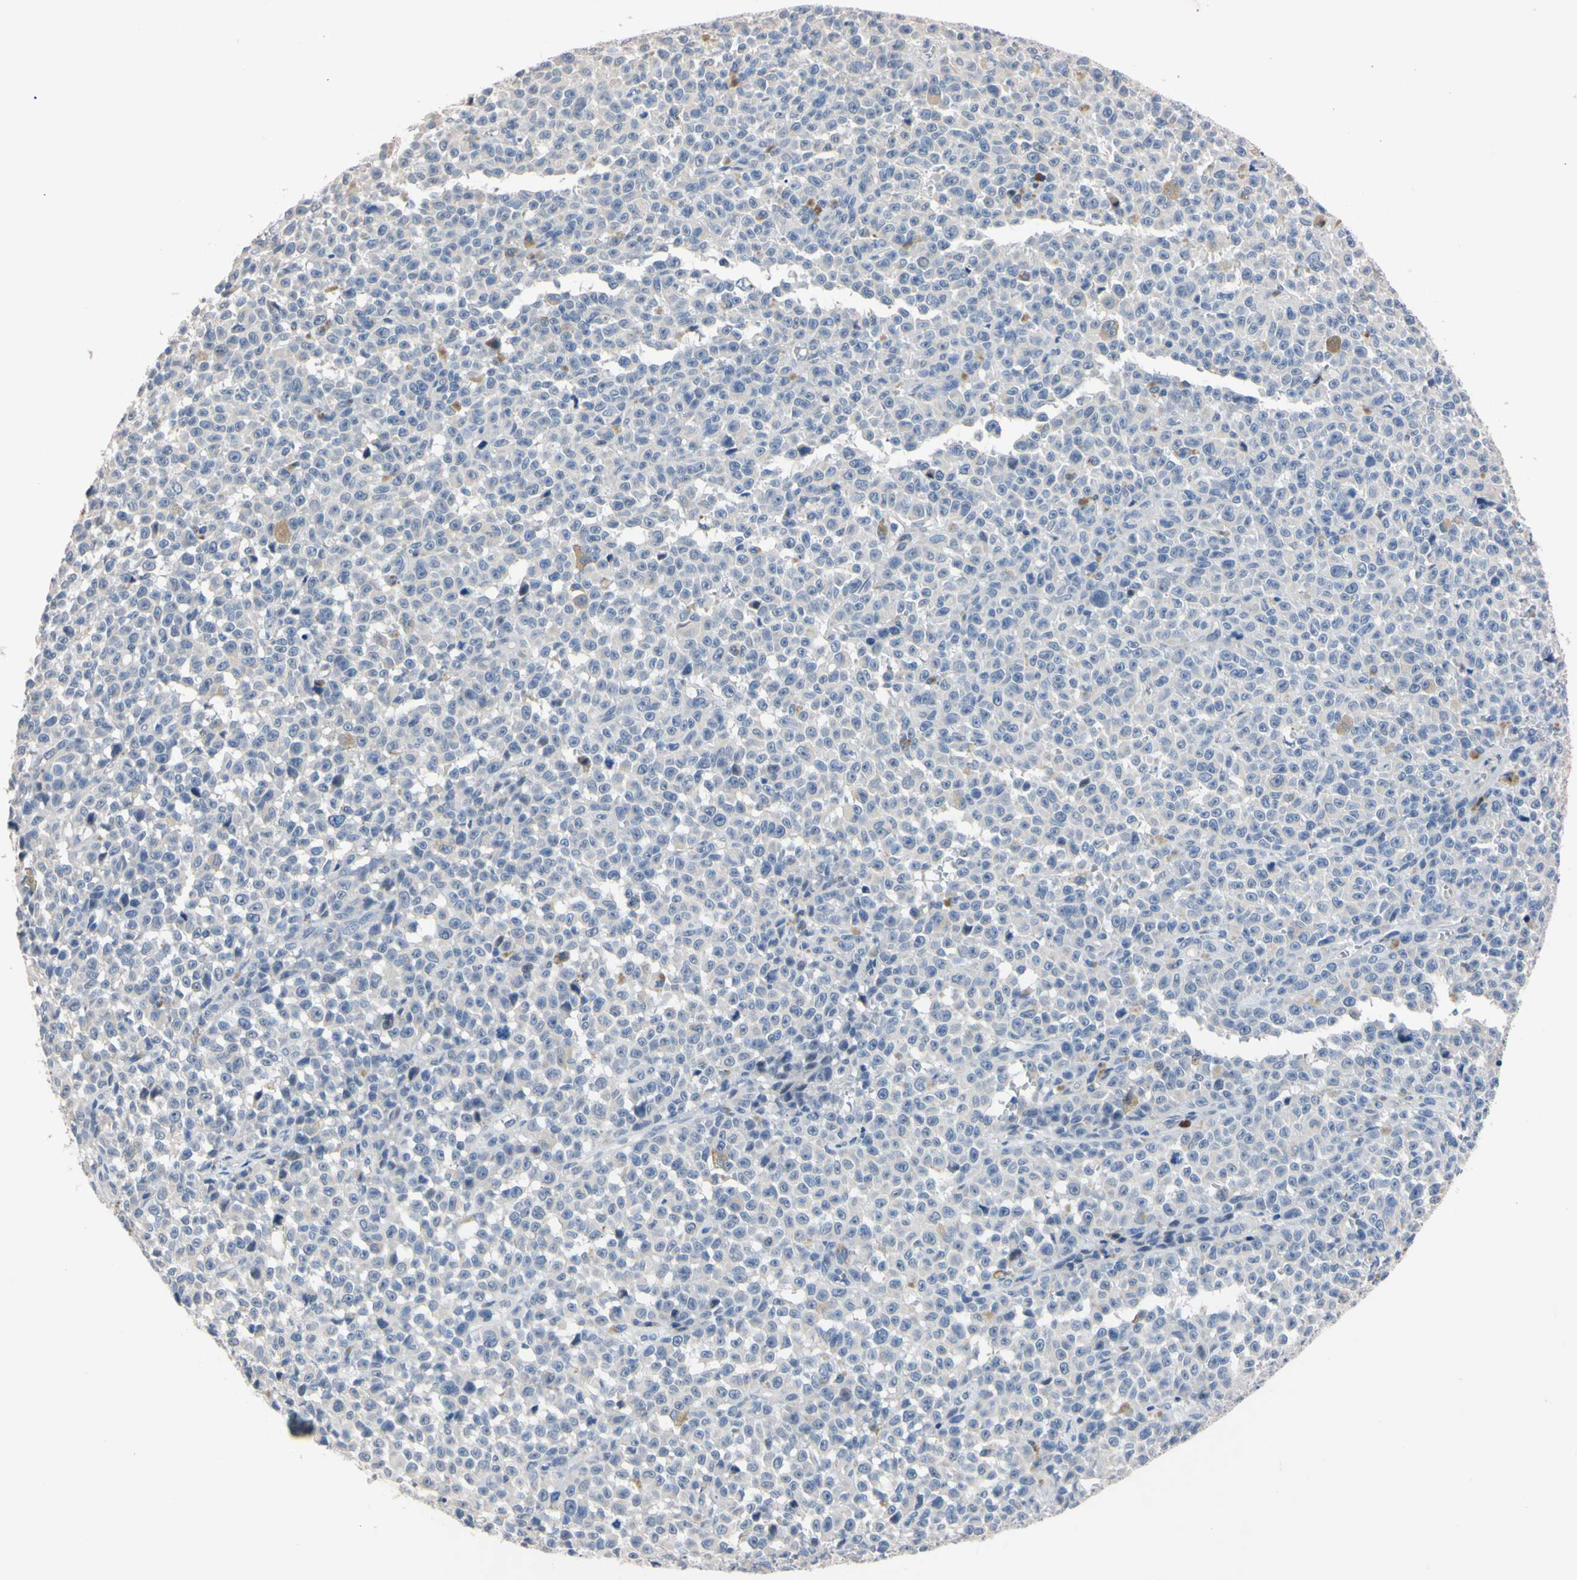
{"staining": {"intensity": "negative", "quantity": "none", "location": "none"}, "tissue": "melanoma", "cell_type": "Tumor cells", "image_type": "cancer", "snomed": [{"axis": "morphology", "description": "Malignant melanoma, NOS"}, {"axis": "topography", "description": "Skin"}], "caption": "Immunohistochemical staining of human melanoma exhibits no significant expression in tumor cells.", "gene": "PNKD", "patient": {"sex": "female", "age": 82}}